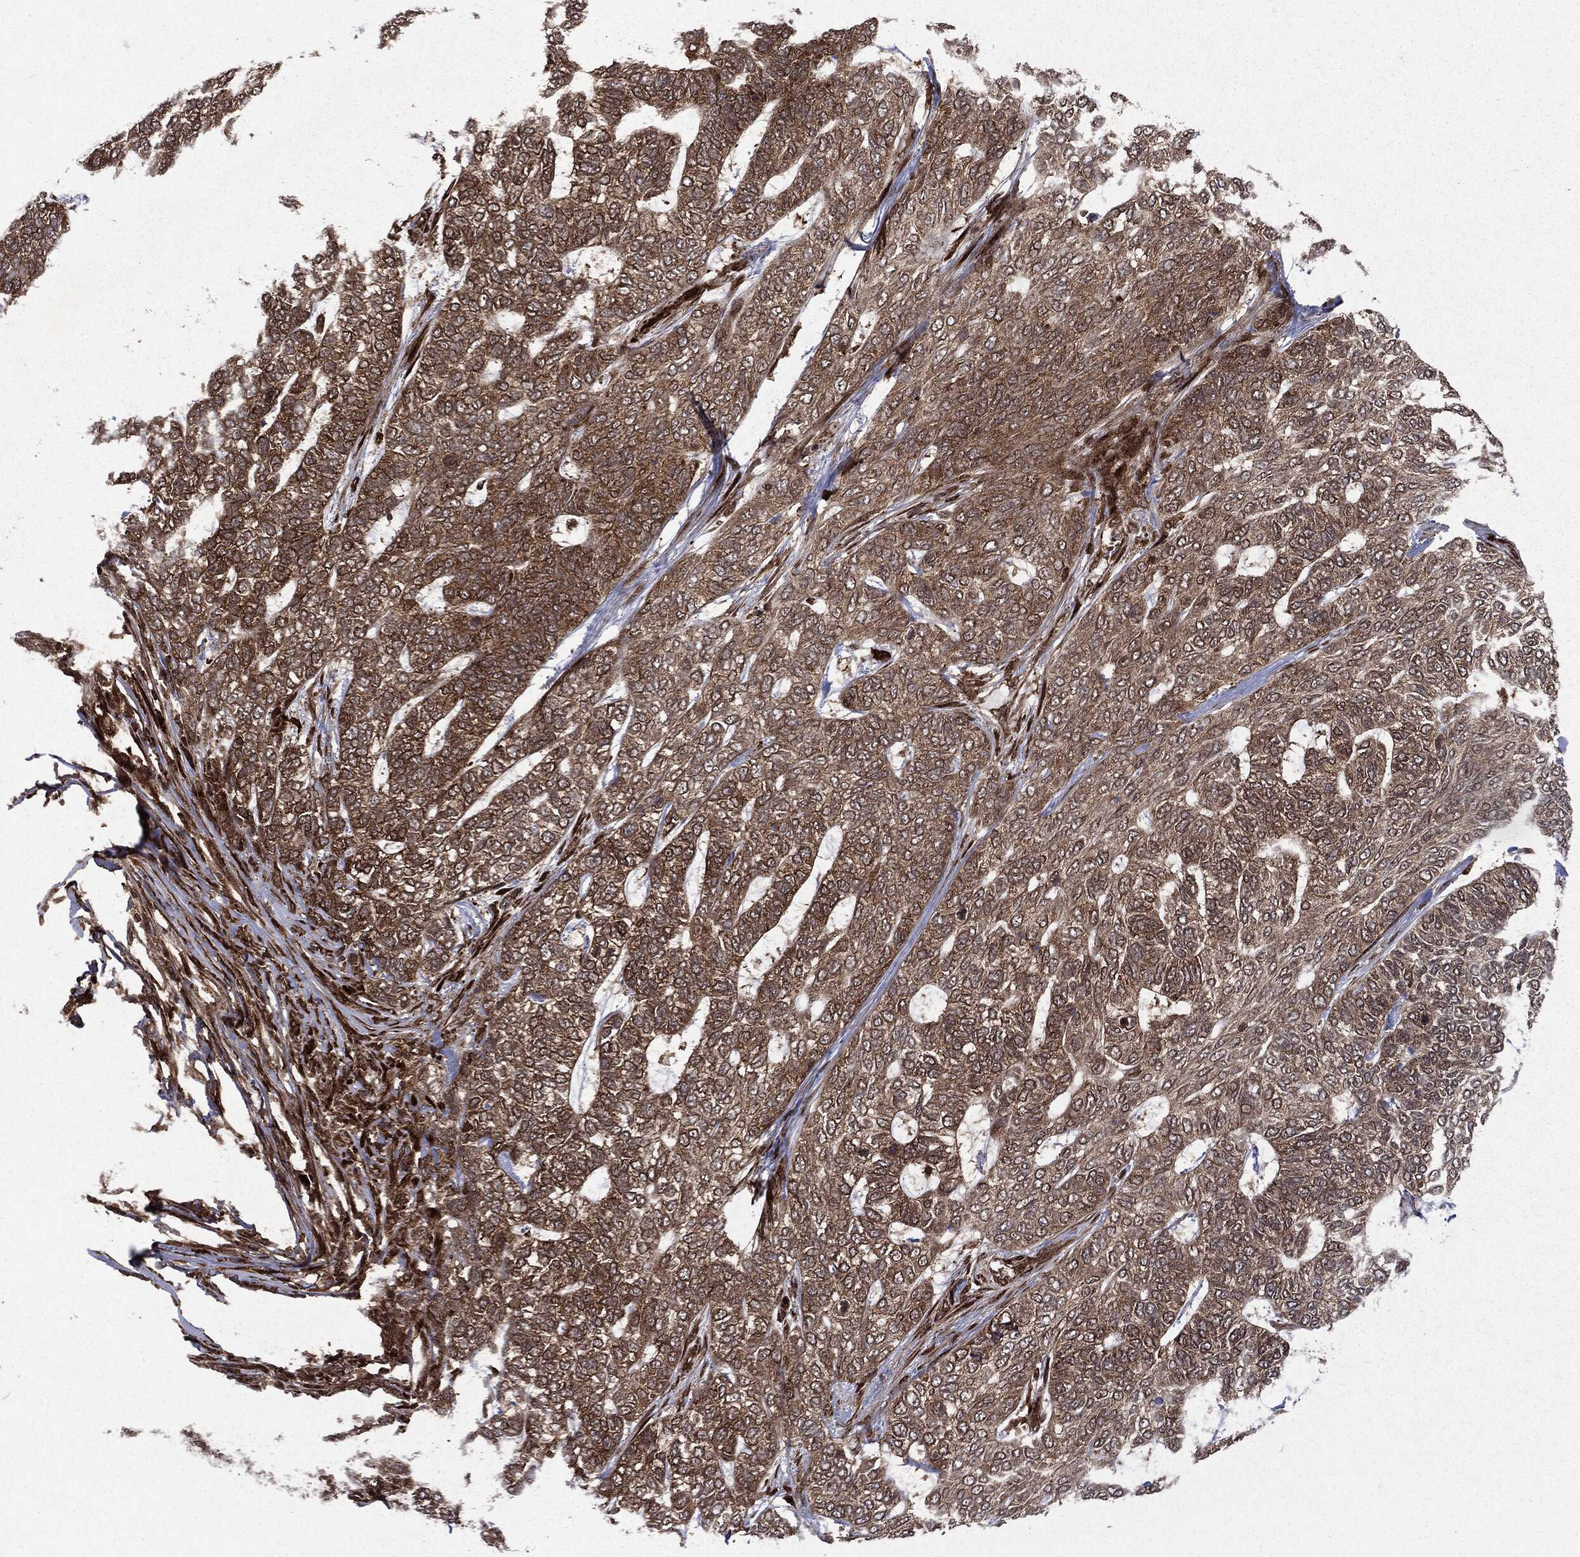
{"staining": {"intensity": "moderate", "quantity": ">75%", "location": "cytoplasmic/membranous"}, "tissue": "skin cancer", "cell_type": "Tumor cells", "image_type": "cancer", "snomed": [{"axis": "morphology", "description": "Basal cell carcinoma"}, {"axis": "topography", "description": "Skin"}], "caption": "Moderate cytoplasmic/membranous staining is seen in about >75% of tumor cells in skin cancer (basal cell carcinoma). The staining was performed using DAB (3,3'-diaminobenzidine) to visualize the protein expression in brown, while the nuclei were stained in blue with hematoxylin (Magnification: 20x).", "gene": "OTUB1", "patient": {"sex": "female", "age": 65}}